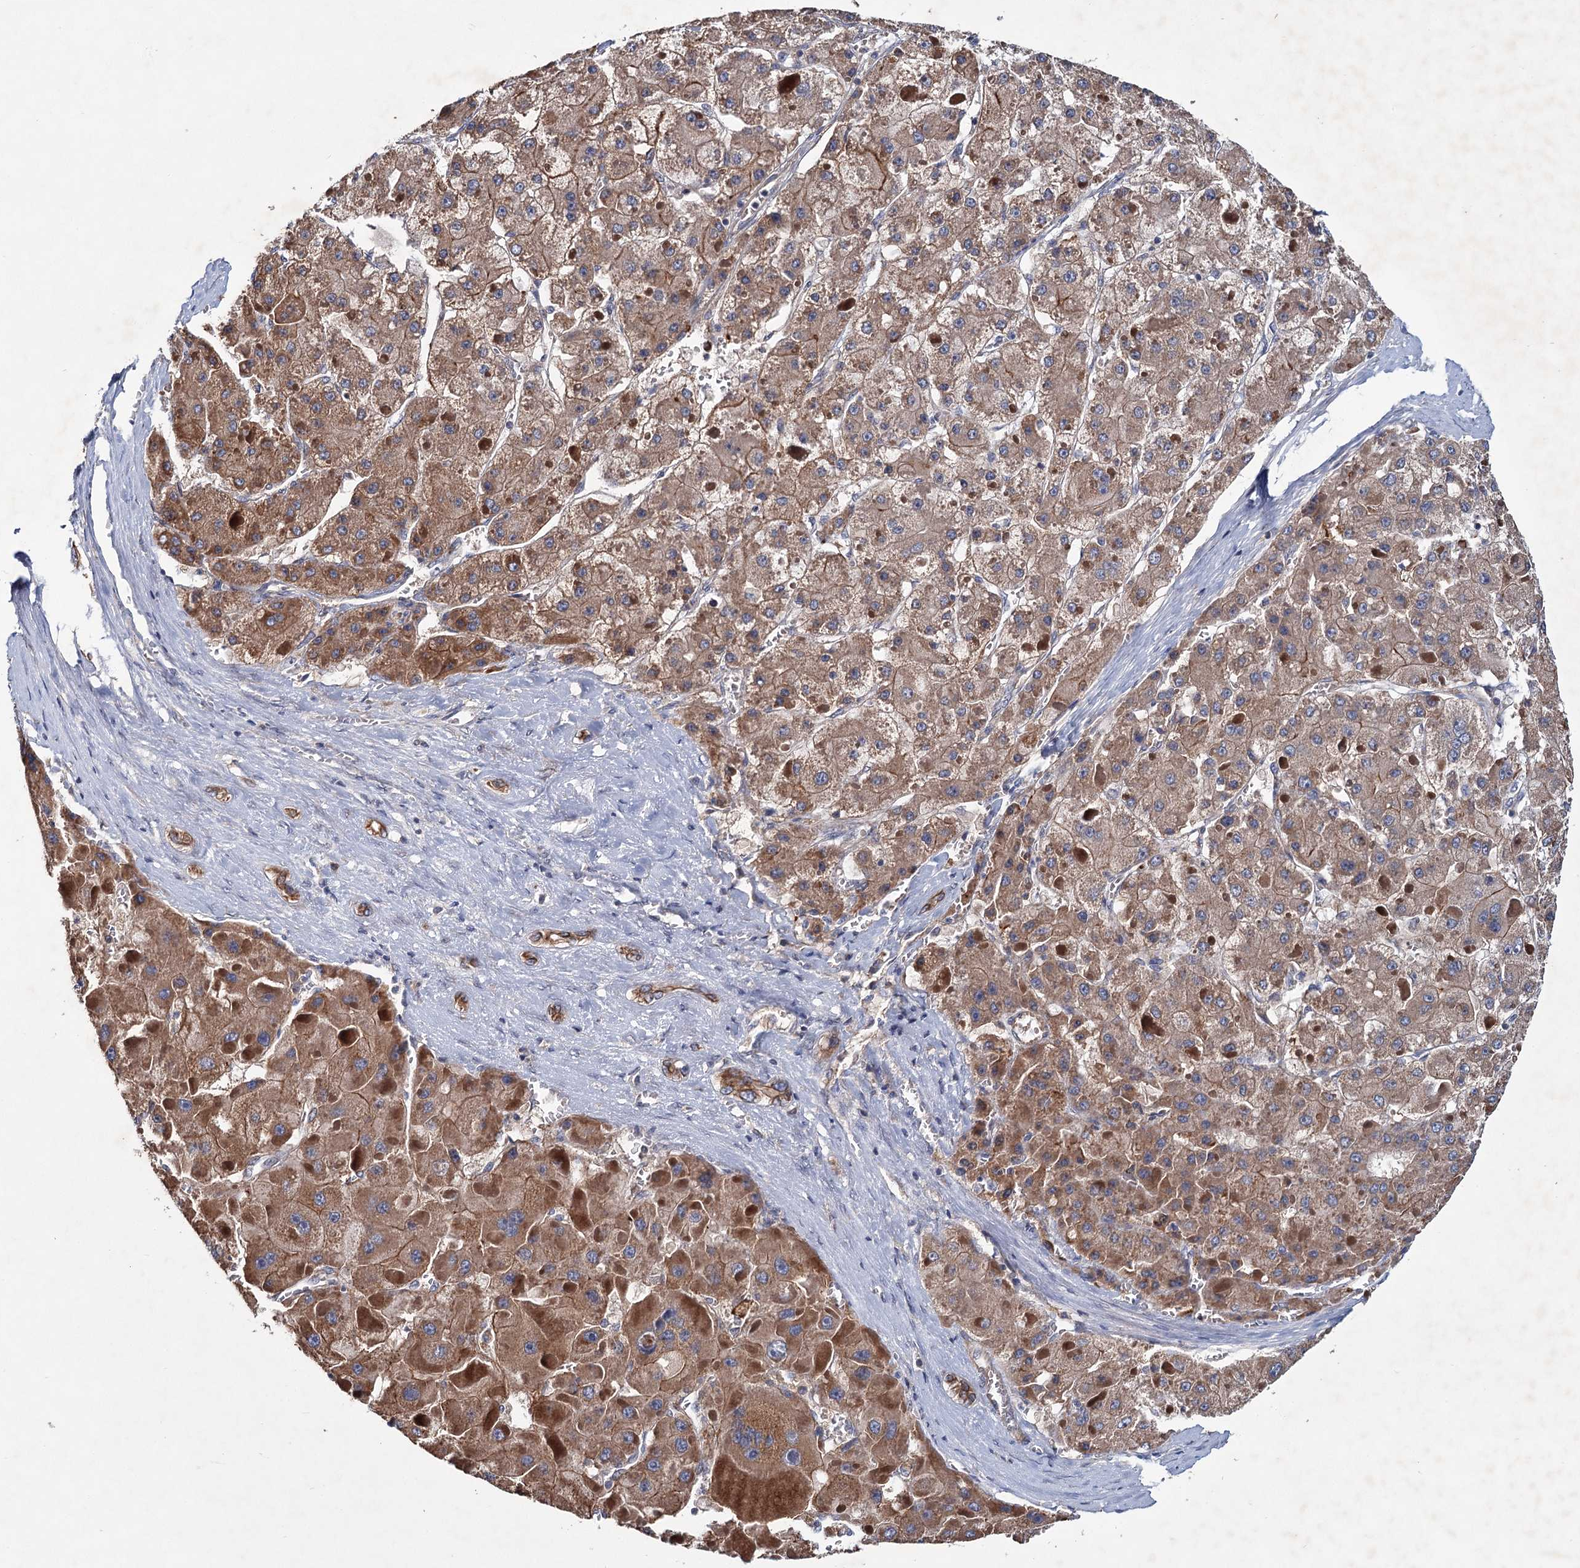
{"staining": {"intensity": "moderate", "quantity": ">75%", "location": "cytoplasmic/membranous"}, "tissue": "liver cancer", "cell_type": "Tumor cells", "image_type": "cancer", "snomed": [{"axis": "morphology", "description": "Carcinoma, Hepatocellular, NOS"}, {"axis": "topography", "description": "Liver"}], "caption": "Immunohistochemistry (IHC) micrograph of neoplastic tissue: liver cancer (hepatocellular carcinoma) stained using immunohistochemistry exhibits medium levels of moderate protein expression localized specifically in the cytoplasmic/membranous of tumor cells, appearing as a cytoplasmic/membranous brown color.", "gene": "MTRR", "patient": {"sex": "female", "age": 73}}